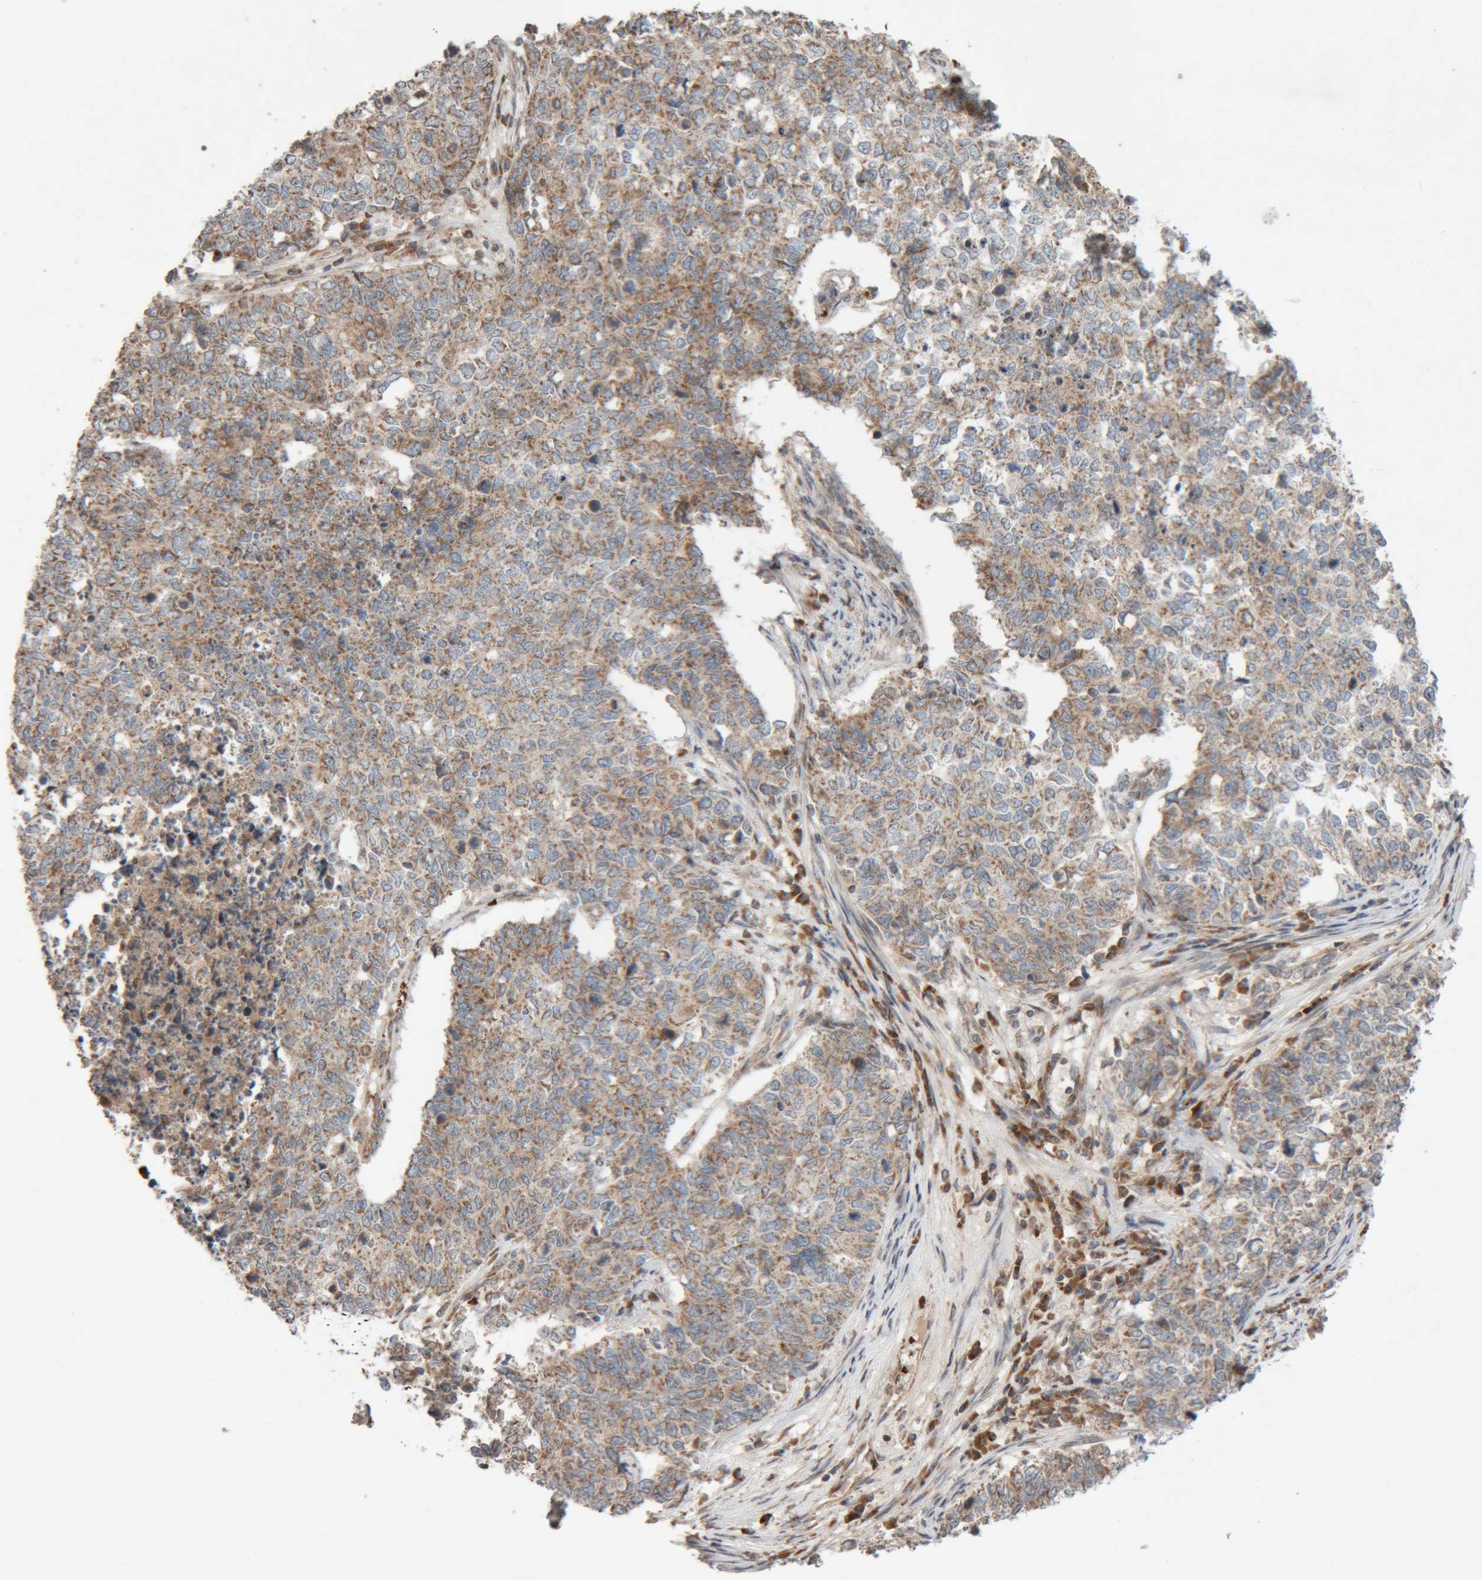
{"staining": {"intensity": "moderate", "quantity": ">75%", "location": "cytoplasmic/membranous"}, "tissue": "cervical cancer", "cell_type": "Tumor cells", "image_type": "cancer", "snomed": [{"axis": "morphology", "description": "Squamous cell carcinoma, NOS"}, {"axis": "topography", "description": "Cervix"}], "caption": "Approximately >75% of tumor cells in squamous cell carcinoma (cervical) display moderate cytoplasmic/membranous protein positivity as visualized by brown immunohistochemical staining.", "gene": "KIF21B", "patient": {"sex": "female", "age": 63}}